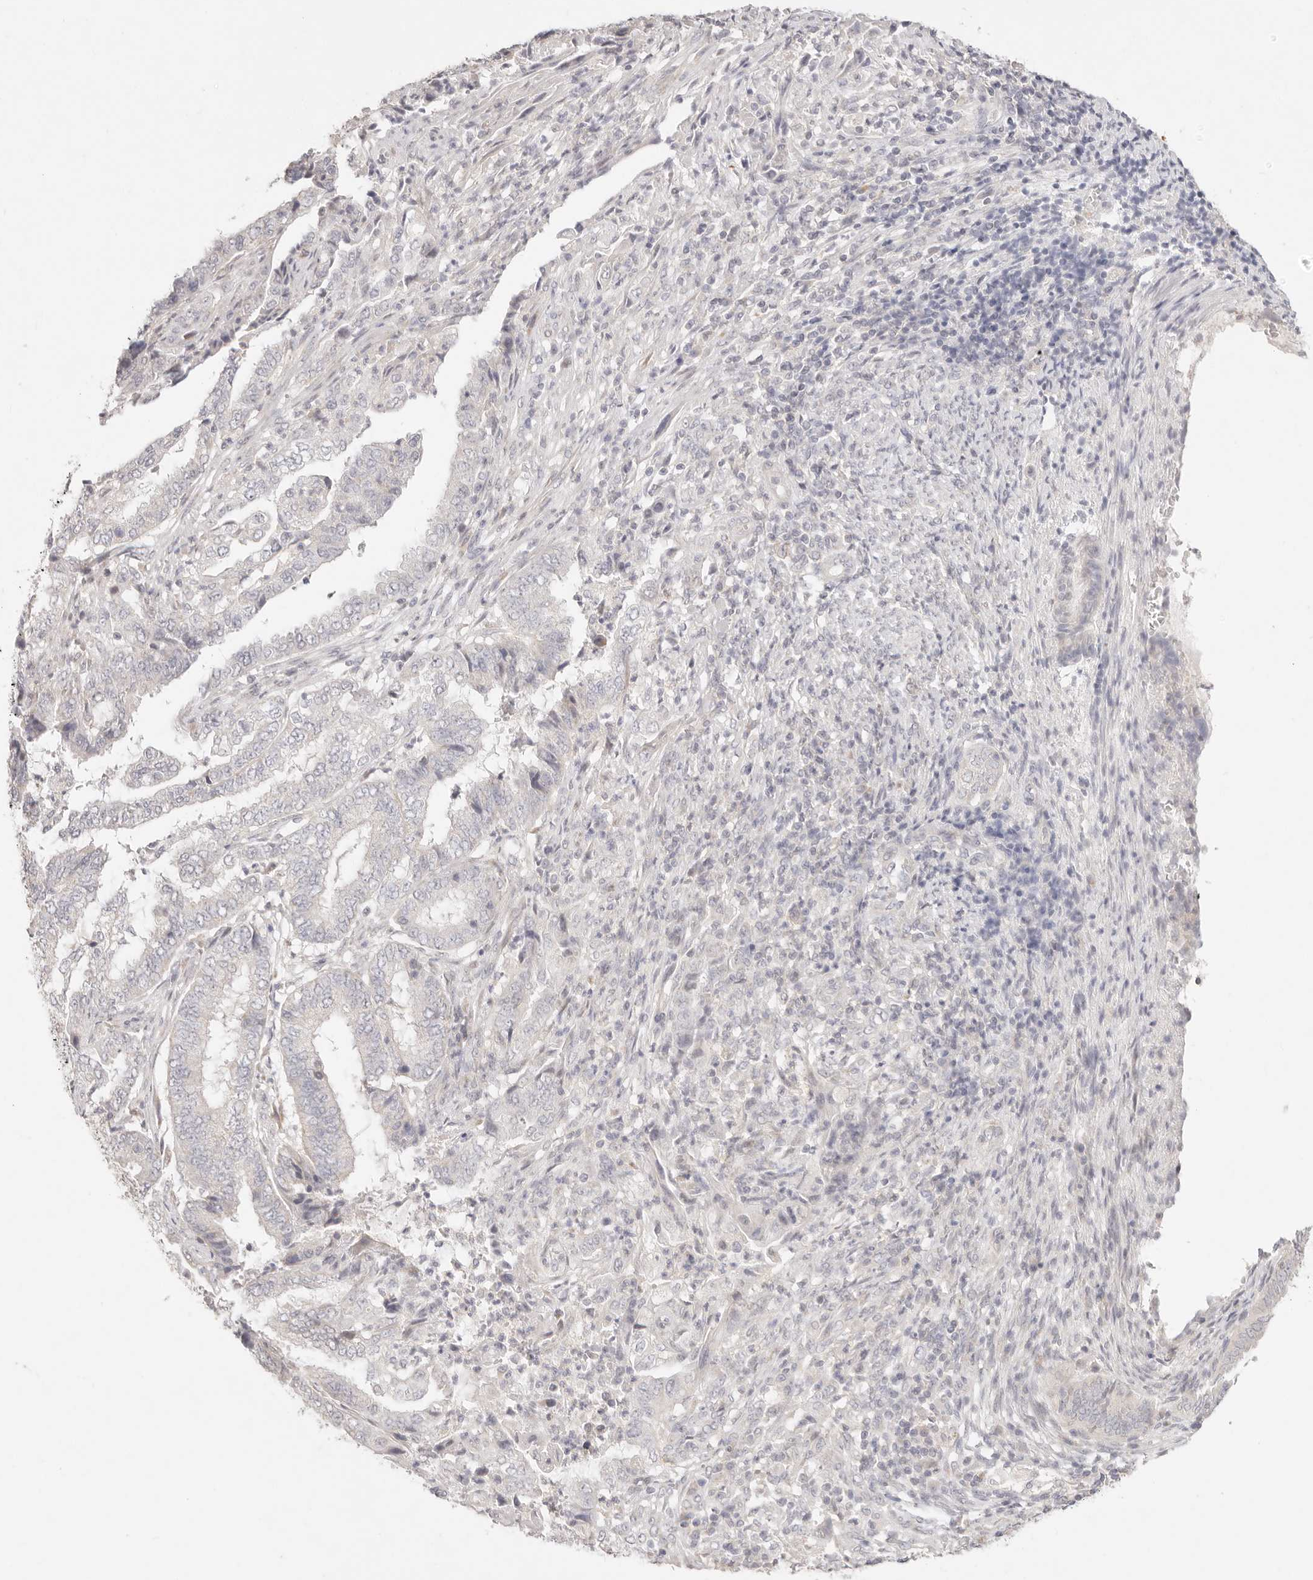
{"staining": {"intensity": "negative", "quantity": "none", "location": "none"}, "tissue": "endometrial cancer", "cell_type": "Tumor cells", "image_type": "cancer", "snomed": [{"axis": "morphology", "description": "Adenocarcinoma, NOS"}, {"axis": "topography", "description": "Endometrium"}], "caption": "IHC micrograph of endometrial adenocarcinoma stained for a protein (brown), which shows no staining in tumor cells.", "gene": "GPR156", "patient": {"sex": "female", "age": 51}}